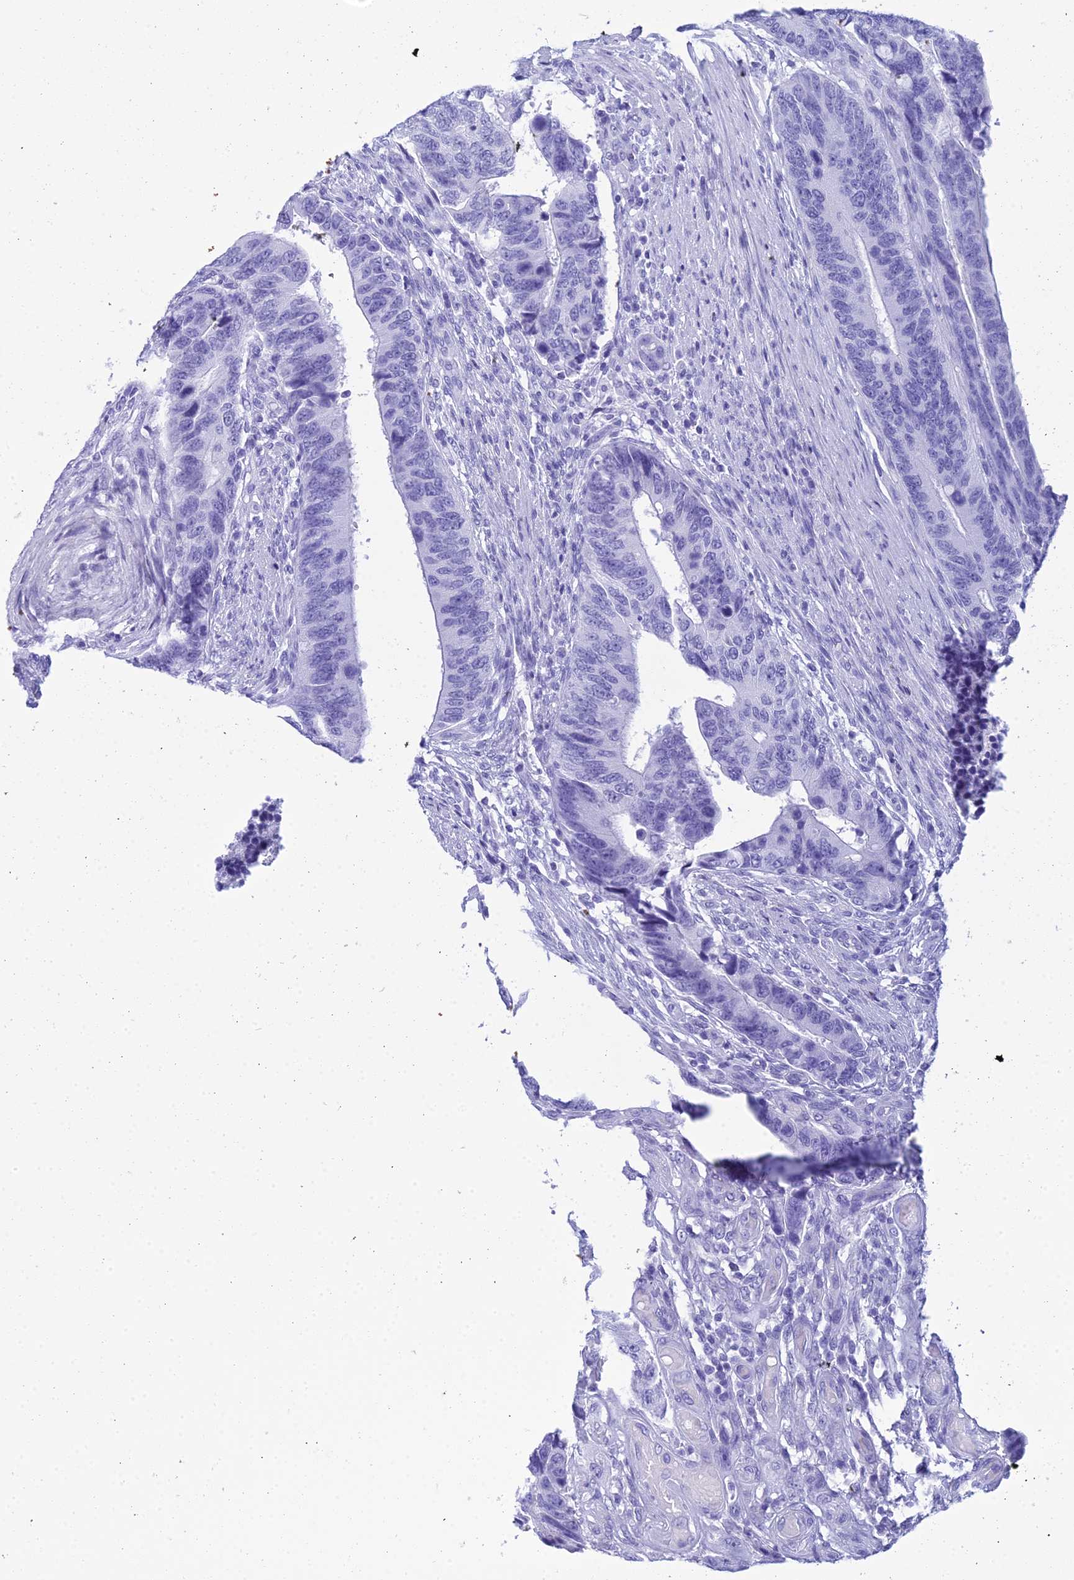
{"staining": {"intensity": "negative", "quantity": "none", "location": "none"}, "tissue": "colorectal cancer", "cell_type": "Tumor cells", "image_type": "cancer", "snomed": [{"axis": "morphology", "description": "Adenocarcinoma, NOS"}, {"axis": "topography", "description": "Colon"}], "caption": "Immunohistochemical staining of adenocarcinoma (colorectal) reveals no significant expression in tumor cells. Brightfield microscopy of immunohistochemistry stained with DAB (brown) and hematoxylin (blue), captured at high magnification.", "gene": "ZNF442", "patient": {"sex": "male", "age": 87}}